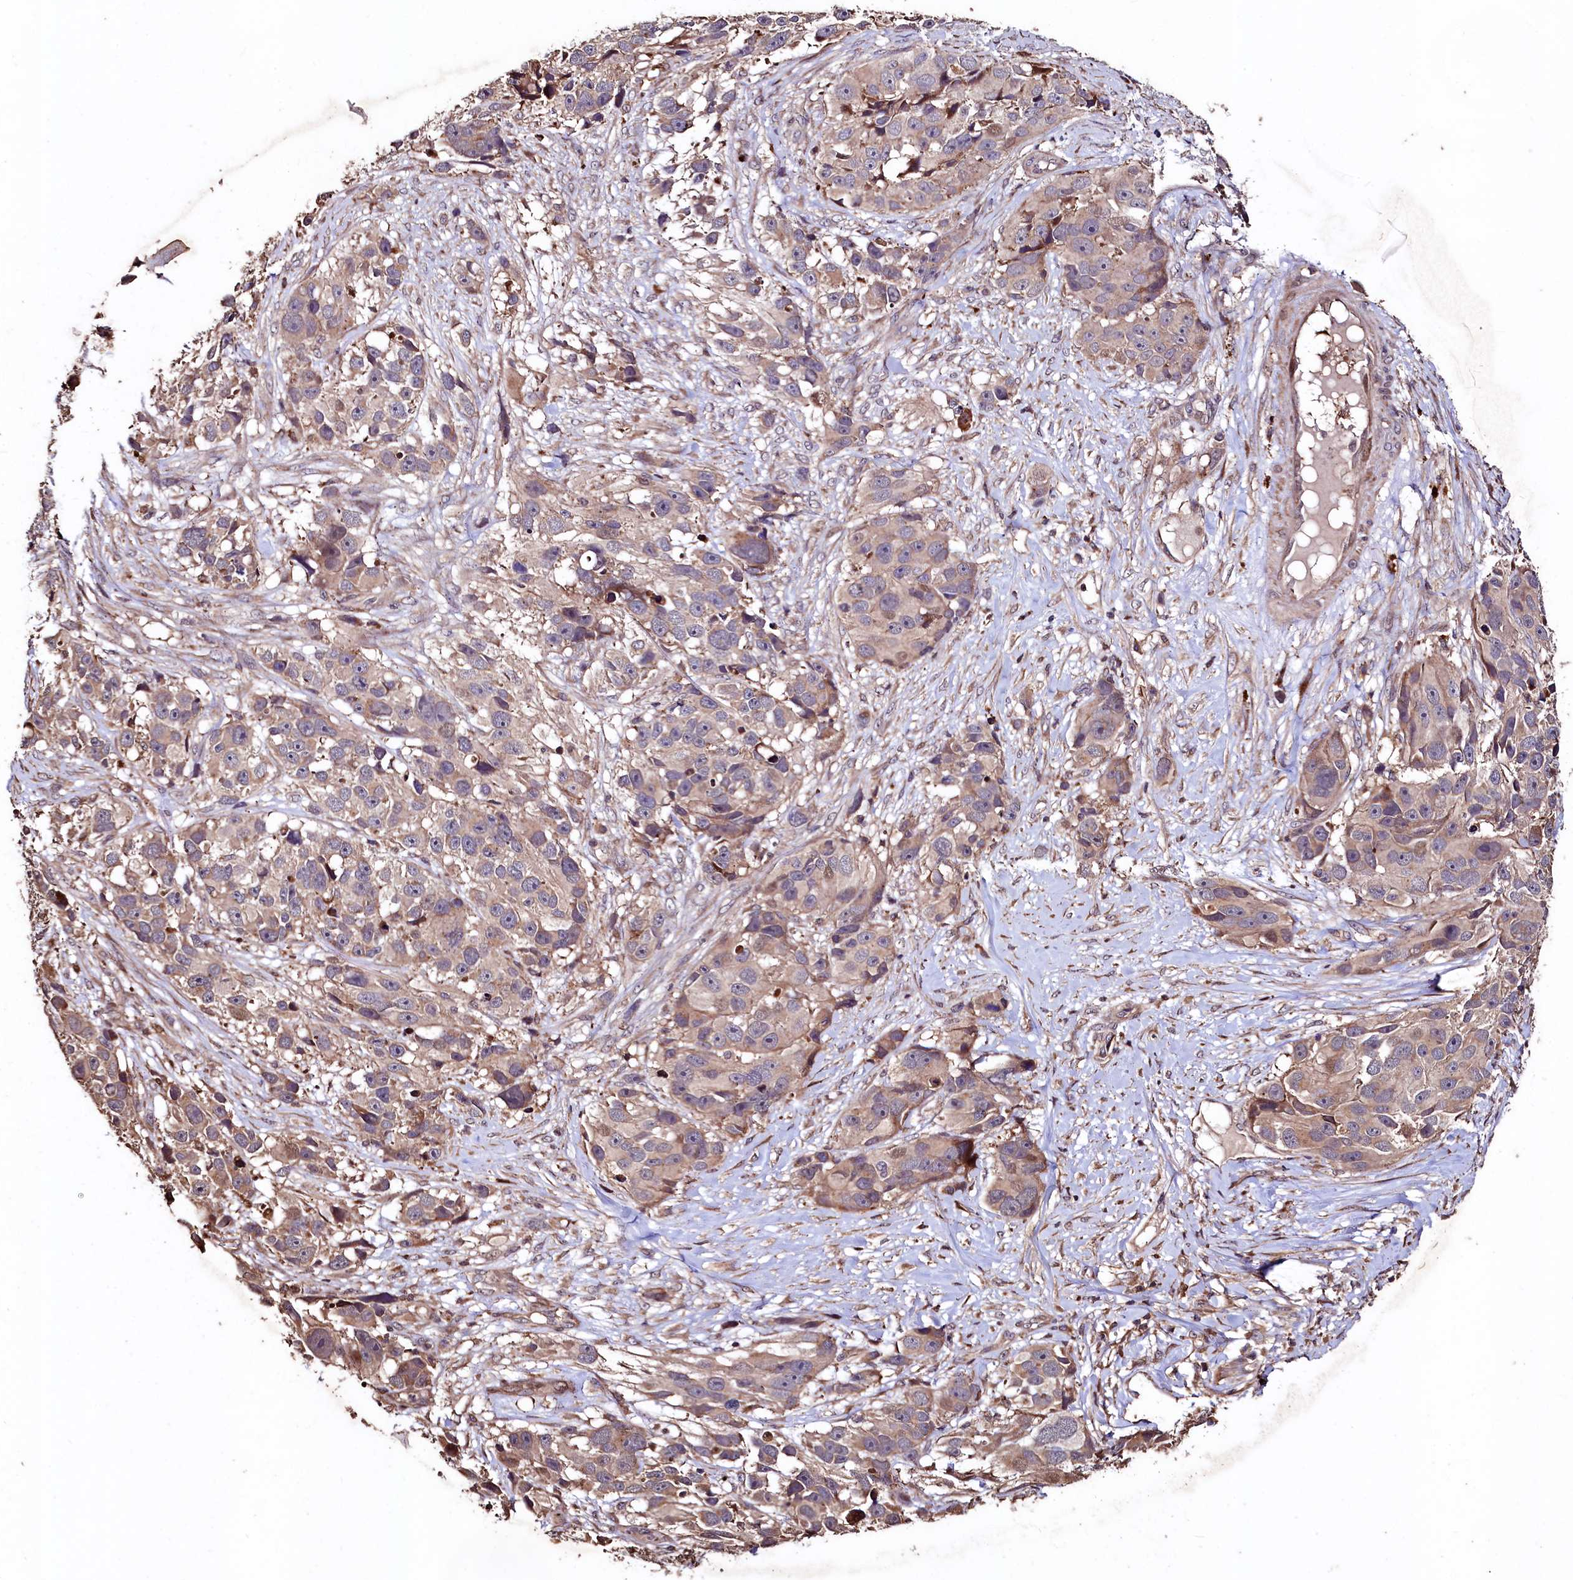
{"staining": {"intensity": "weak", "quantity": "25%-75%", "location": "cytoplasmic/membranous"}, "tissue": "melanoma", "cell_type": "Tumor cells", "image_type": "cancer", "snomed": [{"axis": "morphology", "description": "Malignant melanoma, NOS"}, {"axis": "topography", "description": "Skin"}], "caption": "A high-resolution photomicrograph shows immunohistochemistry staining of melanoma, which exhibits weak cytoplasmic/membranous expression in approximately 25%-75% of tumor cells. (DAB IHC with brightfield microscopy, high magnification).", "gene": "TMEM98", "patient": {"sex": "male", "age": 84}}